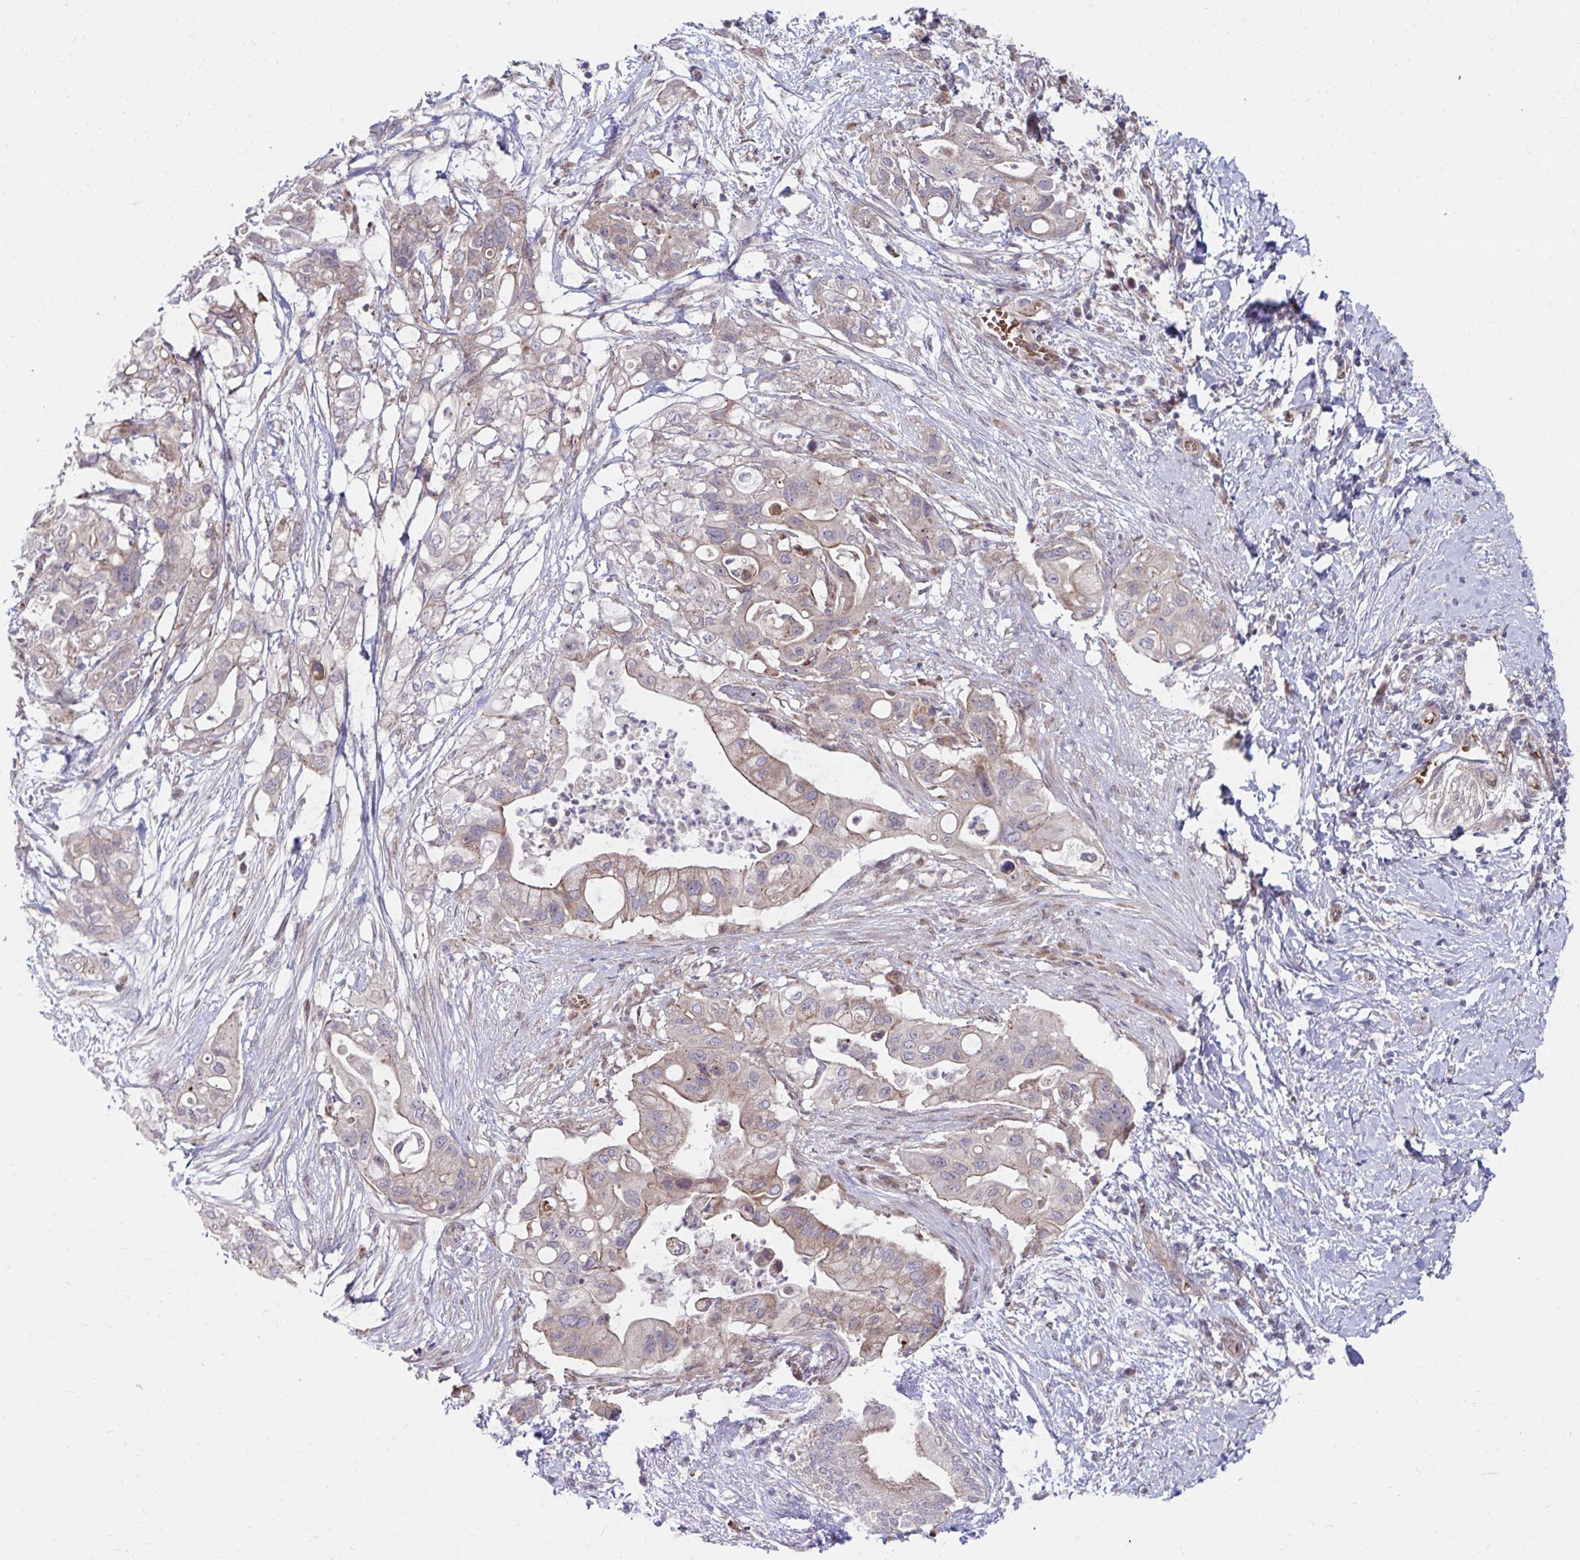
{"staining": {"intensity": "weak", "quantity": "25%-75%", "location": "cytoplasmic/membranous"}, "tissue": "pancreatic cancer", "cell_type": "Tumor cells", "image_type": "cancer", "snomed": [{"axis": "morphology", "description": "Adenocarcinoma, NOS"}, {"axis": "topography", "description": "Pancreas"}], "caption": "Protein staining exhibits weak cytoplasmic/membranous expression in about 25%-75% of tumor cells in pancreatic cancer (adenocarcinoma).", "gene": "ITPR2", "patient": {"sex": "female", "age": 72}}